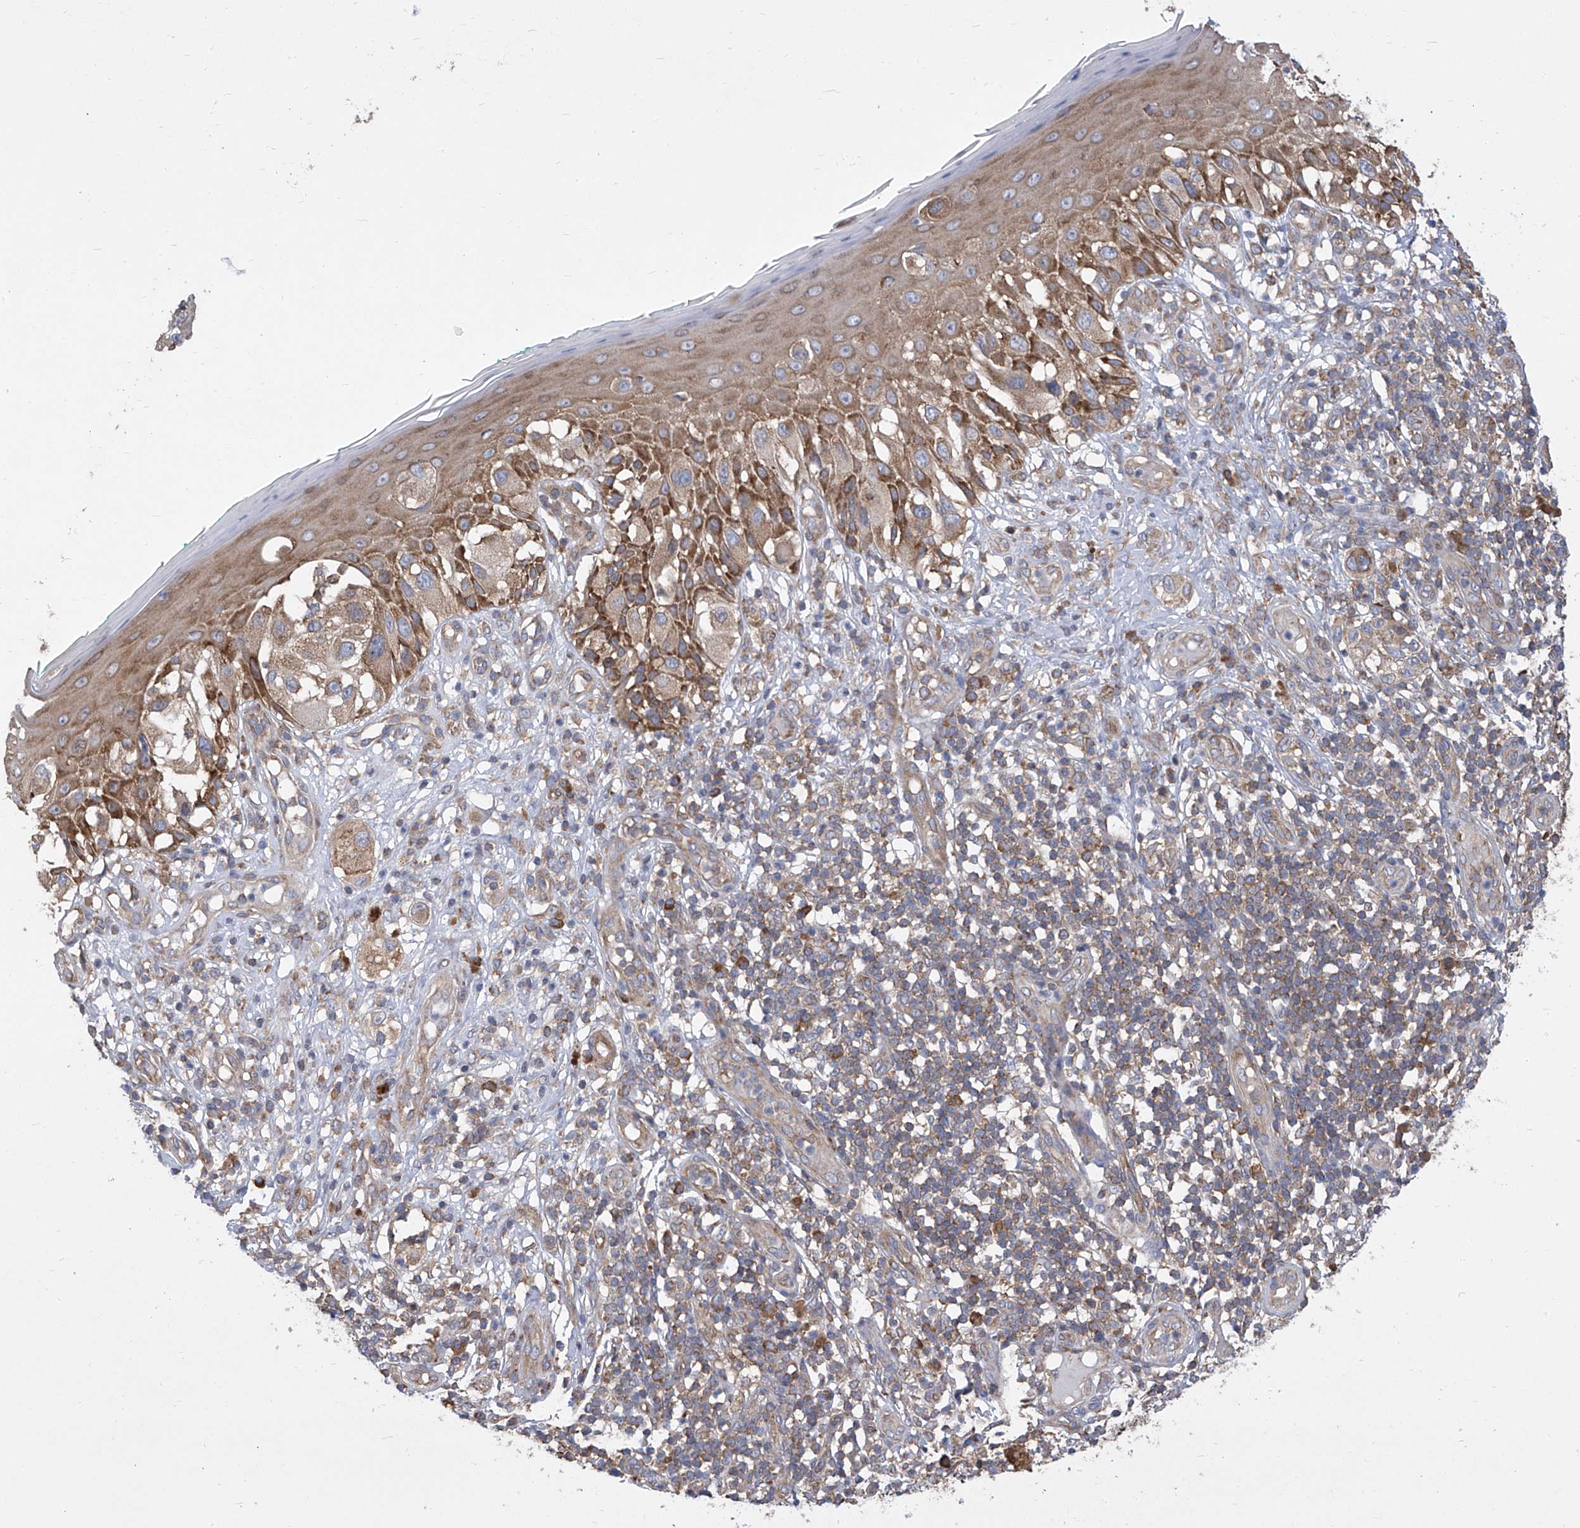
{"staining": {"intensity": "moderate", "quantity": ">75%", "location": "cytoplasmic/membranous"}, "tissue": "melanoma", "cell_type": "Tumor cells", "image_type": "cancer", "snomed": [{"axis": "morphology", "description": "Malignant melanoma, NOS"}, {"axis": "topography", "description": "Skin"}], "caption": "IHC (DAB) staining of melanoma reveals moderate cytoplasmic/membranous protein staining in approximately >75% of tumor cells. (DAB (3,3'-diaminobenzidine) IHC with brightfield microscopy, high magnification).", "gene": "EIF3M", "patient": {"sex": "female", "age": 81}}